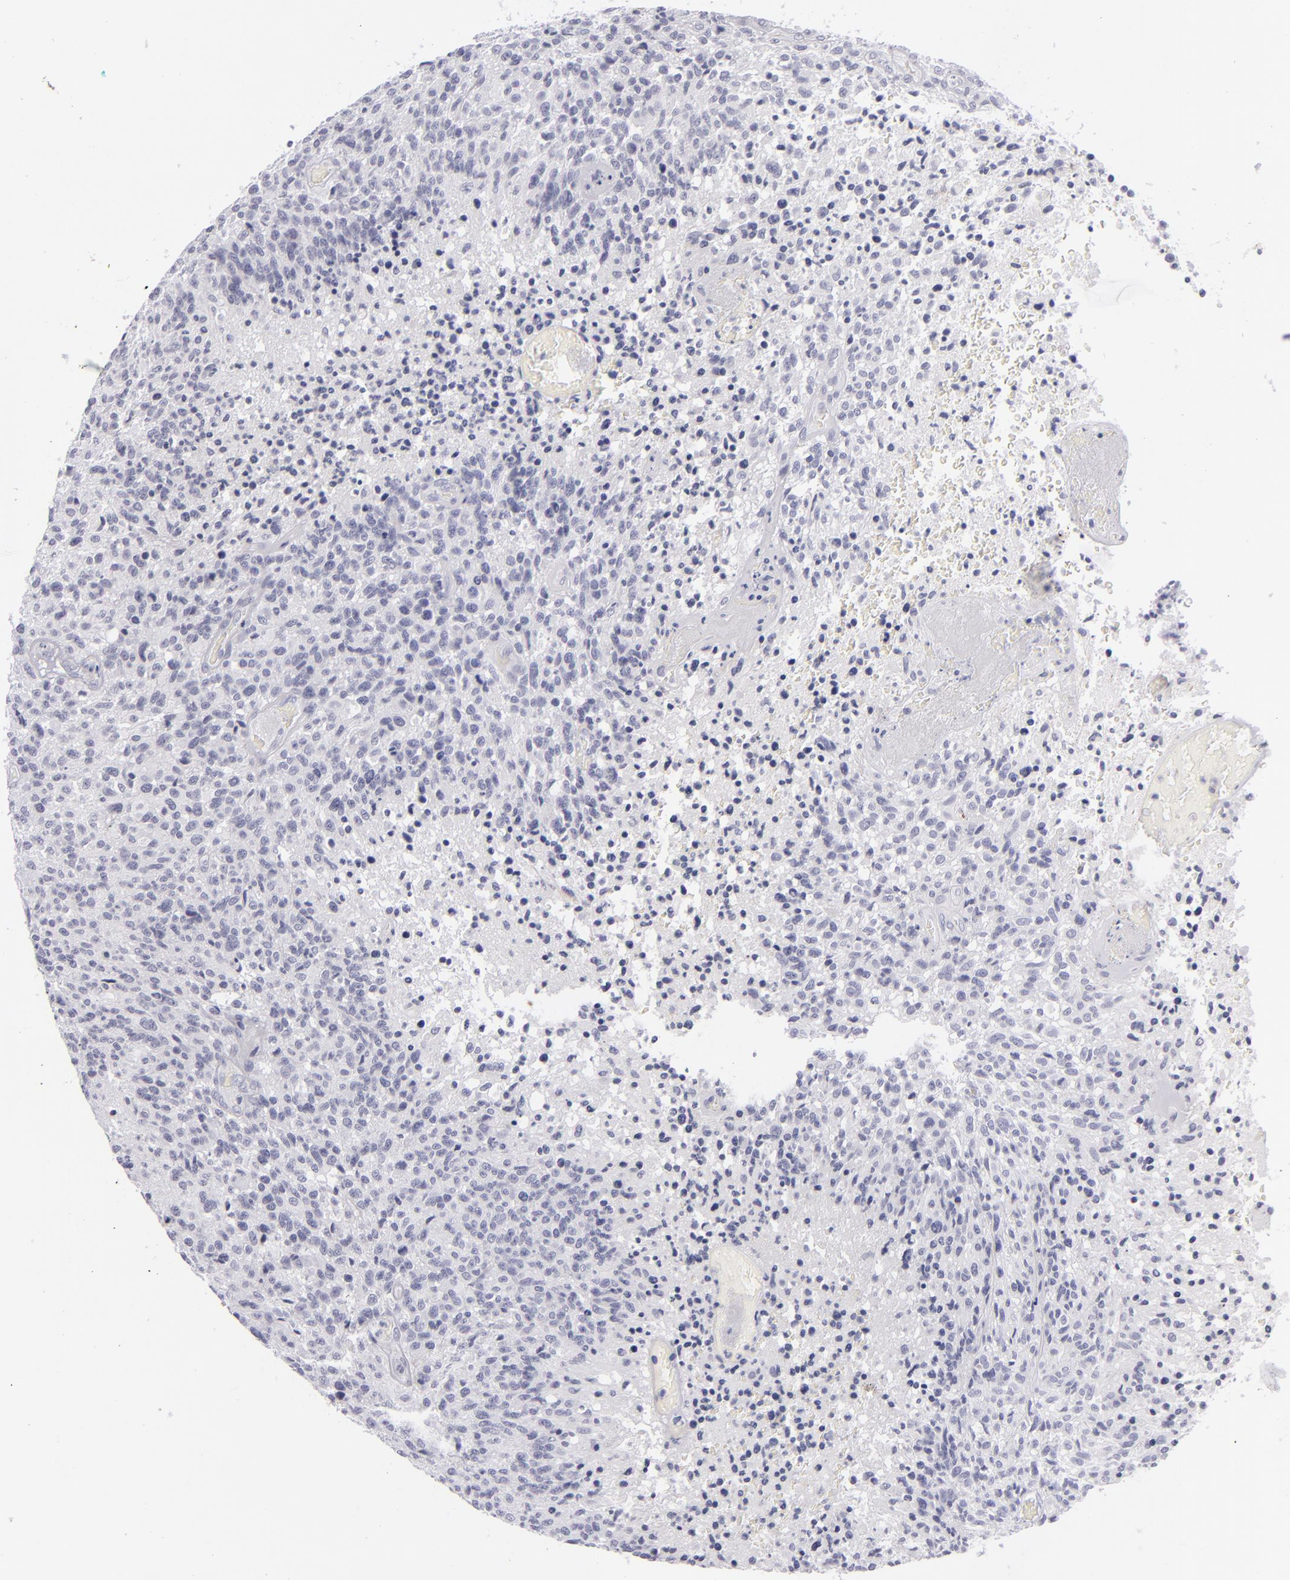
{"staining": {"intensity": "negative", "quantity": "none", "location": "none"}, "tissue": "glioma", "cell_type": "Tumor cells", "image_type": "cancer", "snomed": [{"axis": "morphology", "description": "Glioma, malignant, High grade"}, {"axis": "topography", "description": "Brain"}], "caption": "This photomicrograph is of glioma stained with immunohistochemistry (IHC) to label a protein in brown with the nuclei are counter-stained blue. There is no positivity in tumor cells.", "gene": "ITGB4", "patient": {"sex": "male", "age": 36}}